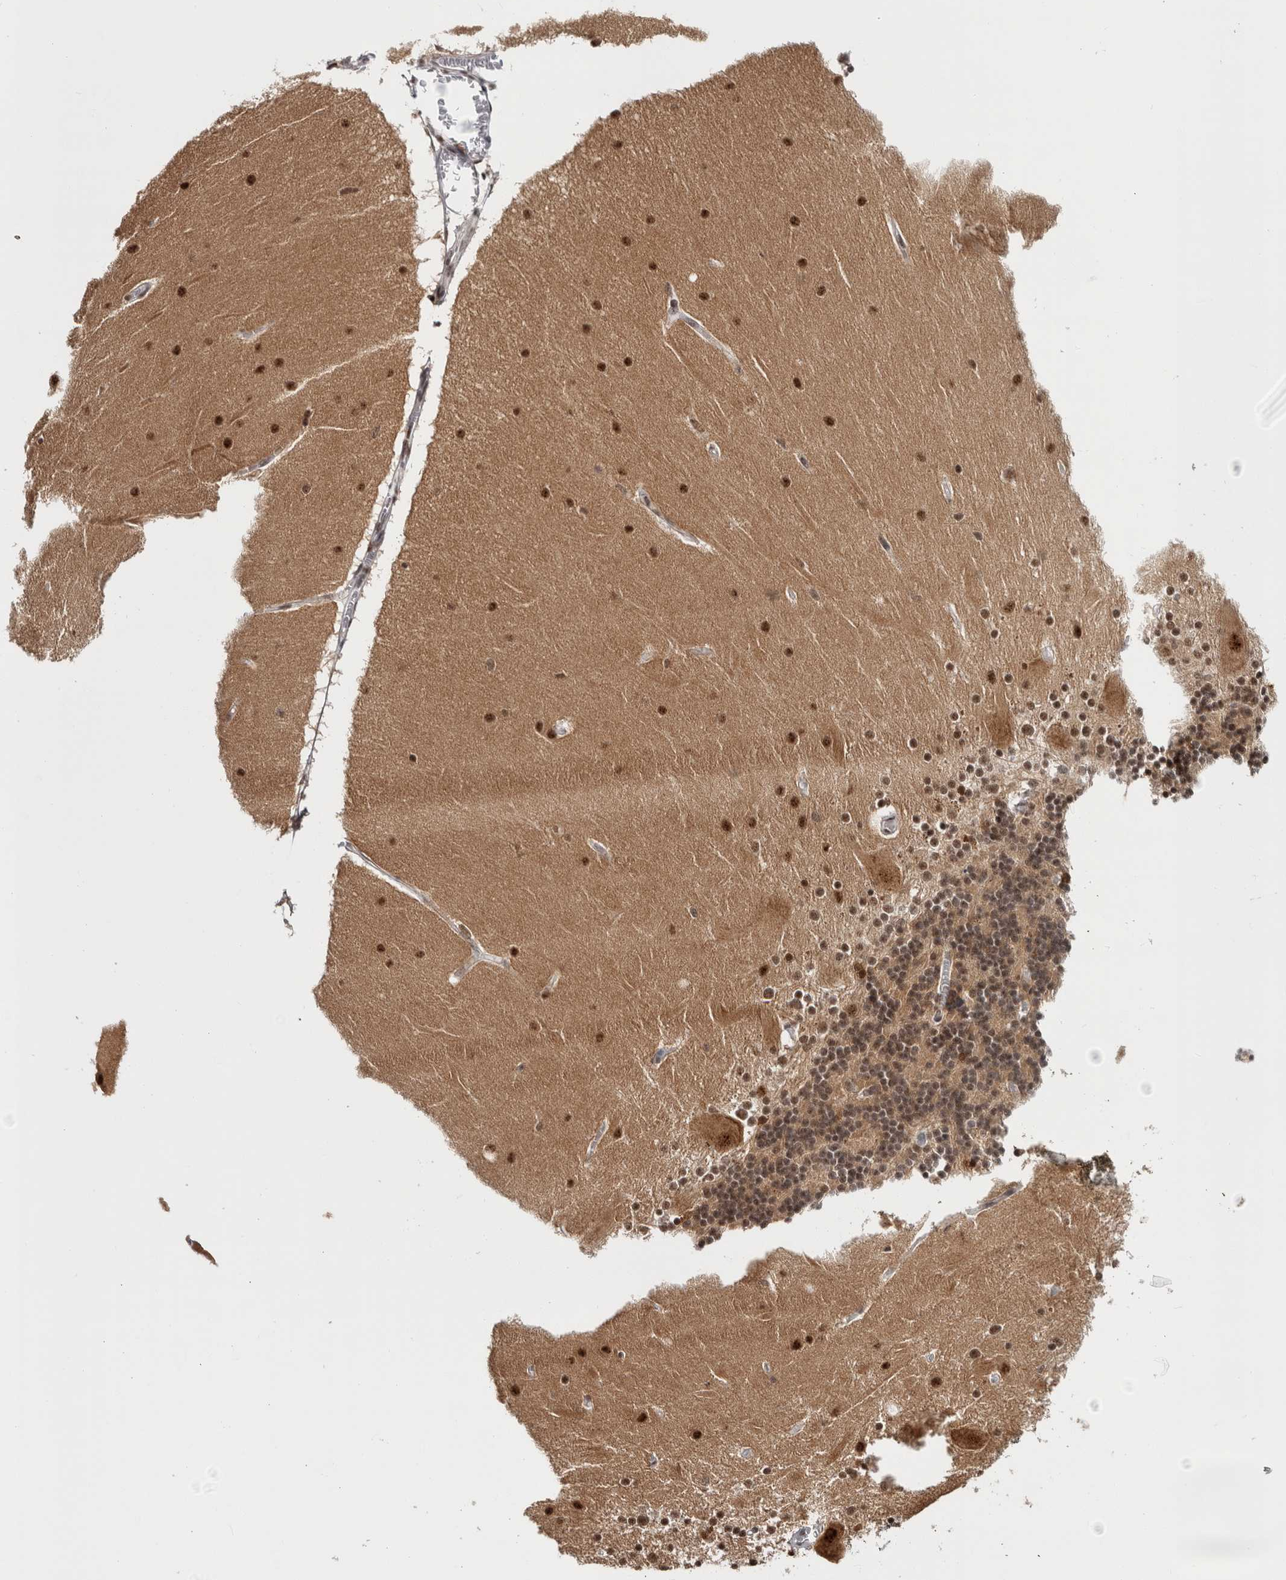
{"staining": {"intensity": "moderate", "quantity": ">75%", "location": "nuclear"}, "tissue": "cerebellum", "cell_type": "Cells in granular layer", "image_type": "normal", "snomed": [{"axis": "morphology", "description": "Normal tissue, NOS"}, {"axis": "topography", "description": "Cerebellum"}], "caption": "Brown immunohistochemical staining in unremarkable cerebellum displays moderate nuclear expression in approximately >75% of cells in granular layer. Nuclei are stained in blue.", "gene": "MKNK1", "patient": {"sex": "female", "age": 54}}